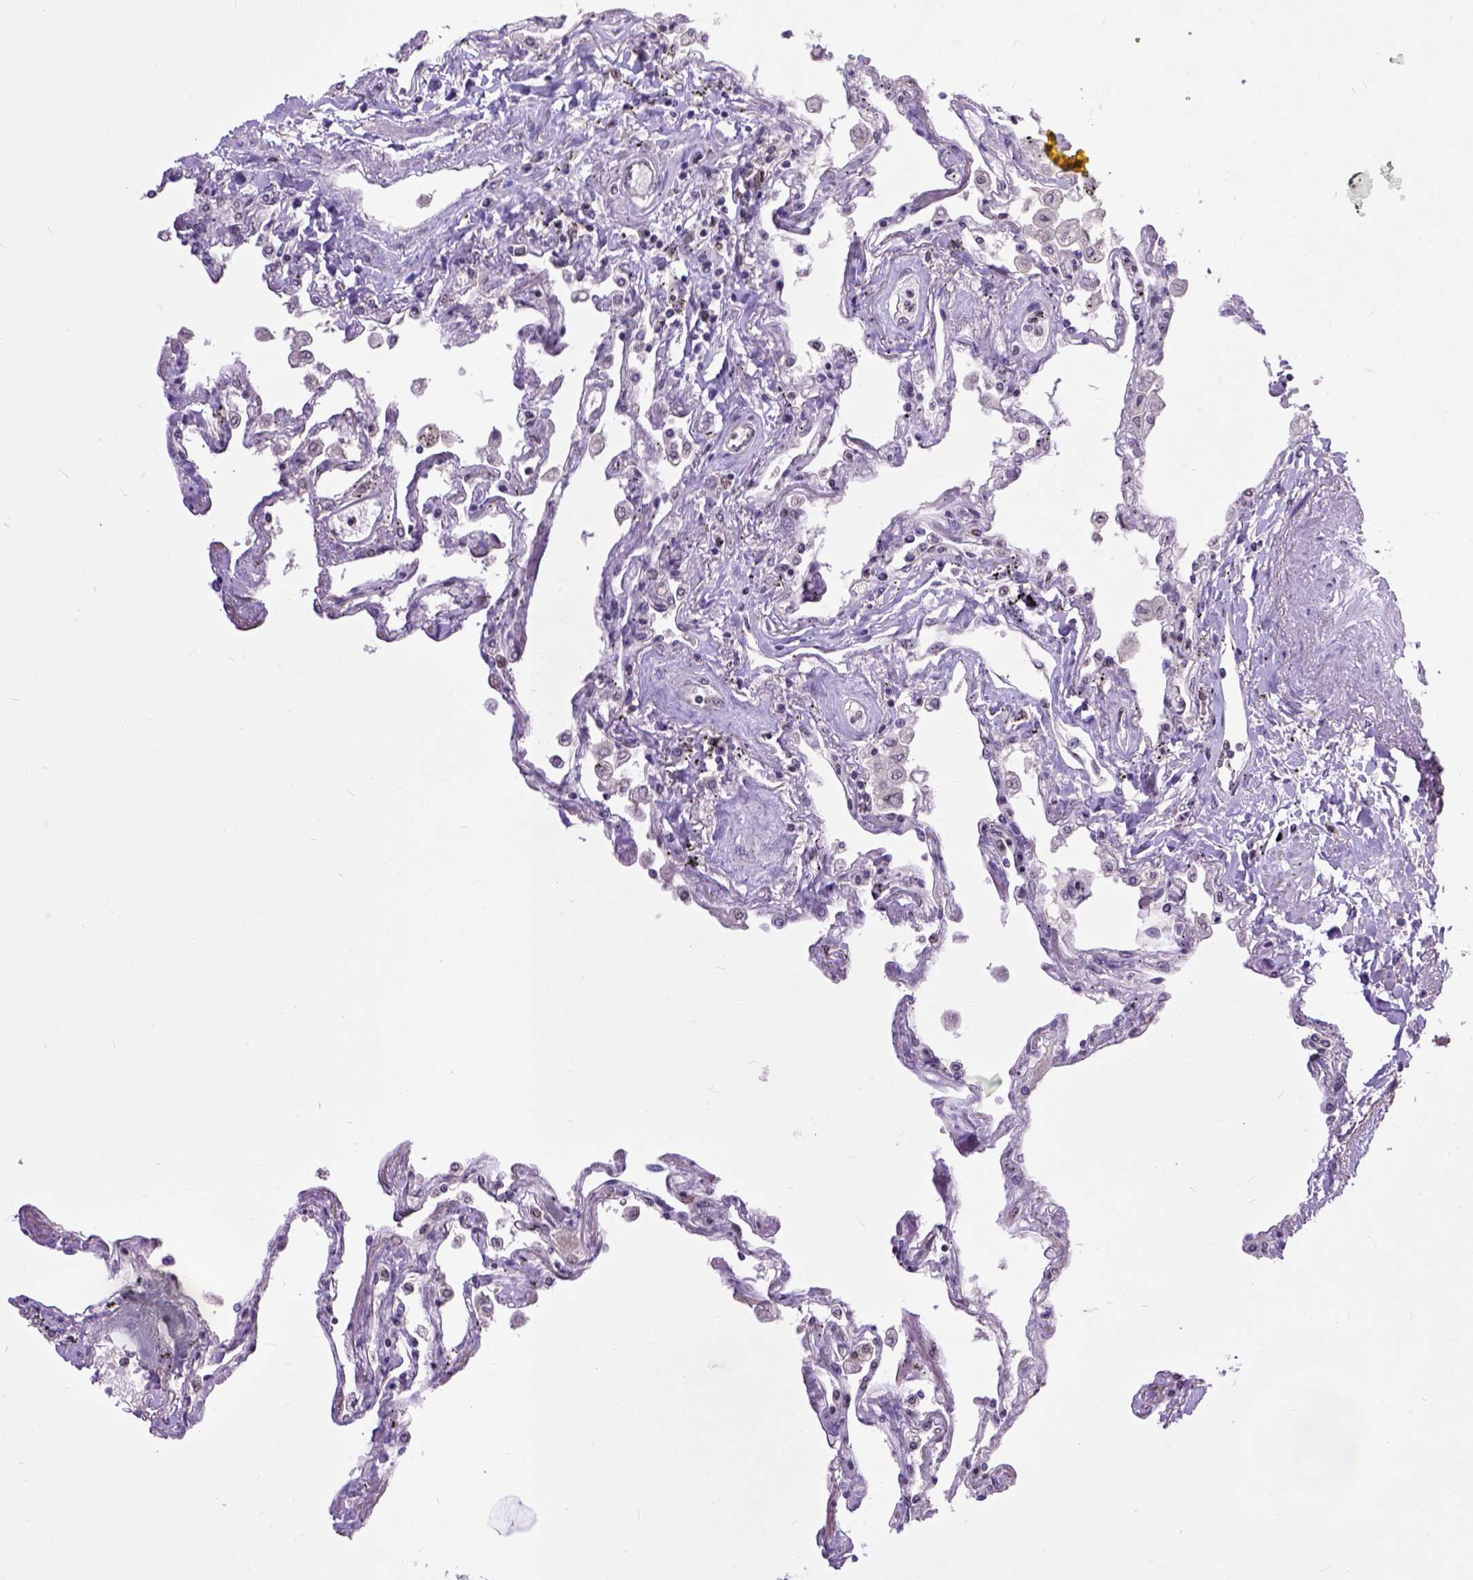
{"staining": {"intensity": "moderate", "quantity": ">75%", "location": "nuclear"}, "tissue": "lung", "cell_type": "Alveolar cells", "image_type": "normal", "snomed": [{"axis": "morphology", "description": "Normal tissue, NOS"}, {"axis": "morphology", "description": "Adenocarcinoma, NOS"}, {"axis": "topography", "description": "Cartilage tissue"}, {"axis": "topography", "description": "Lung"}], "caption": "IHC micrograph of unremarkable lung: human lung stained using immunohistochemistry (IHC) reveals medium levels of moderate protein expression localized specifically in the nuclear of alveolar cells, appearing as a nuclear brown color.", "gene": "RCC2", "patient": {"sex": "female", "age": 67}}